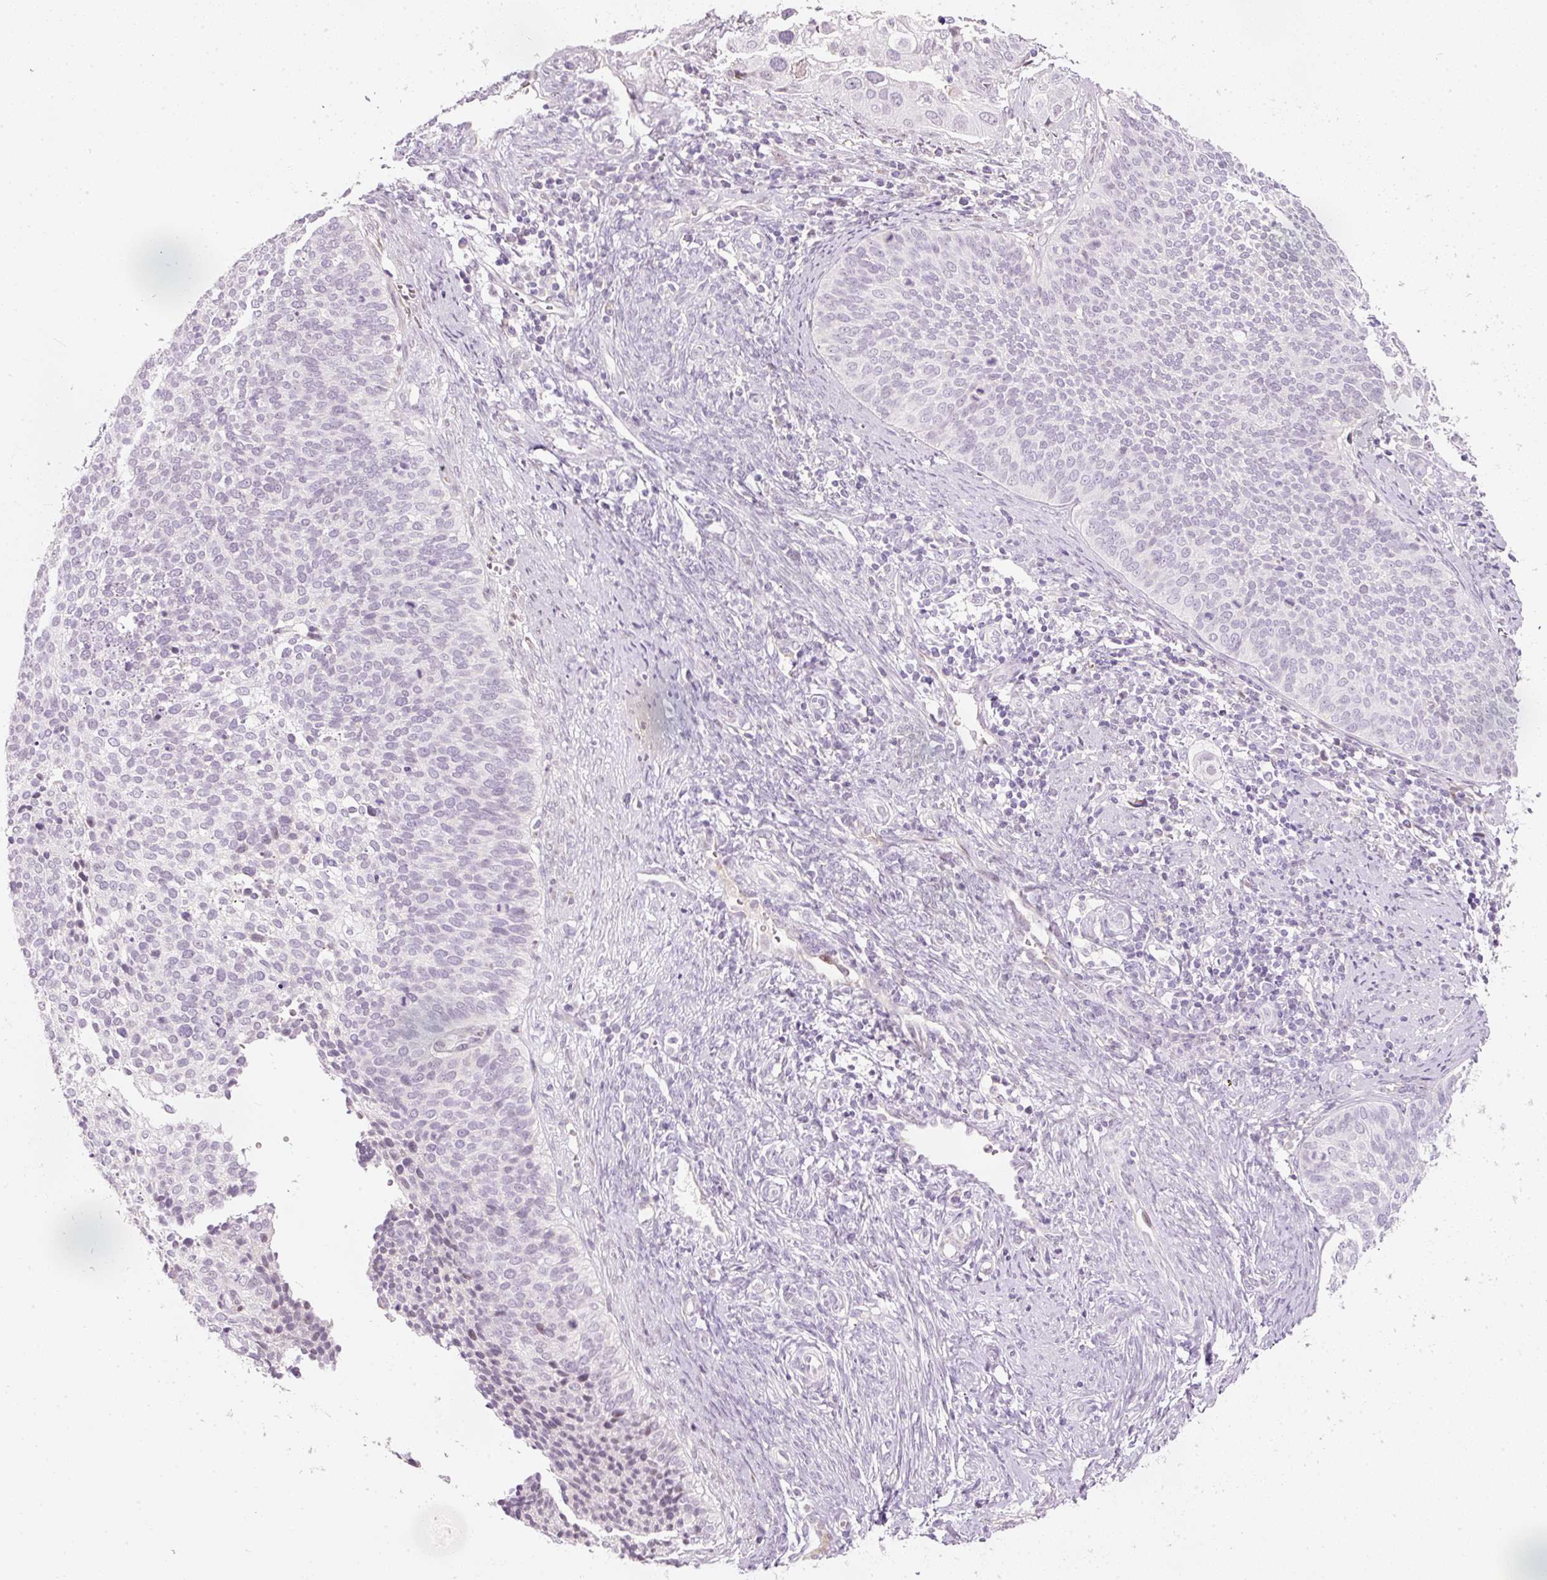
{"staining": {"intensity": "negative", "quantity": "none", "location": "none"}, "tissue": "cervical cancer", "cell_type": "Tumor cells", "image_type": "cancer", "snomed": [{"axis": "morphology", "description": "Squamous cell carcinoma, NOS"}, {"axis": "topography", "description": "Cervix"}], "caption": "DAB immunohistochemical staining of cervical cancer shows no significant expression in tumor cells. Nuclei are stained in blue.", "gene": "RNF39", "patient": {"sex": "female", "age": 34}}